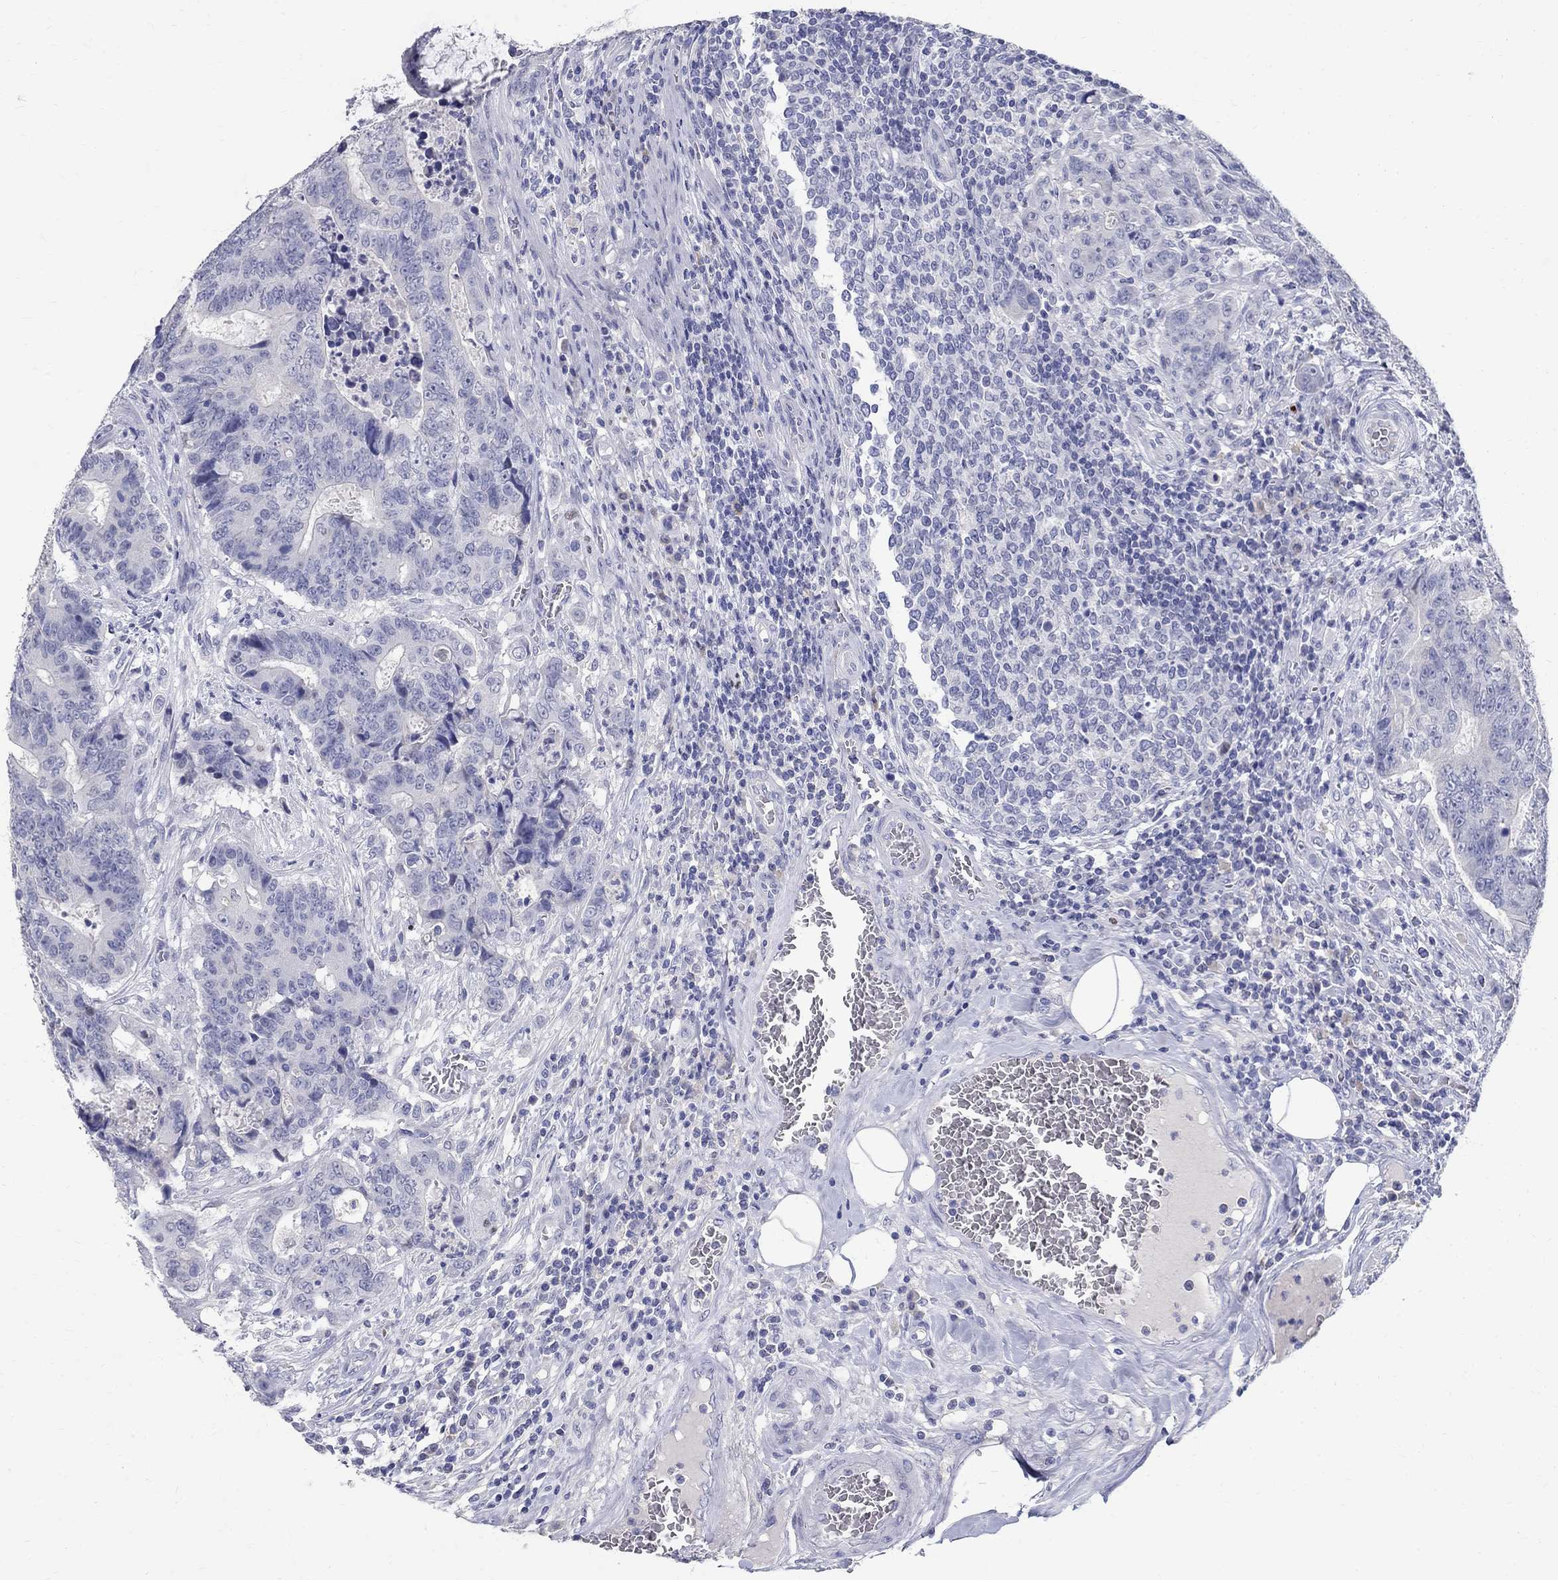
{"staining": {"intensity": "negative", "quantity": "none", "location": "none"}, "tissue": "colorectal cancer", "cell_type": "Tumor cells", "image_type": "cancer", "snomed": [{"axis": "morphology", "description": "Adenocarcinoma, NOS"}, {"axis": "topography", "description": "Colon"}], "caption": "Immunohistochemistry (IHC) micrograph of colorectal adenocarcinoma stained for a protein (brown), which exhibits no positivity in tumor cells.", "gene": "SOX2", "patient": {"sex": "female", "age": 48}}